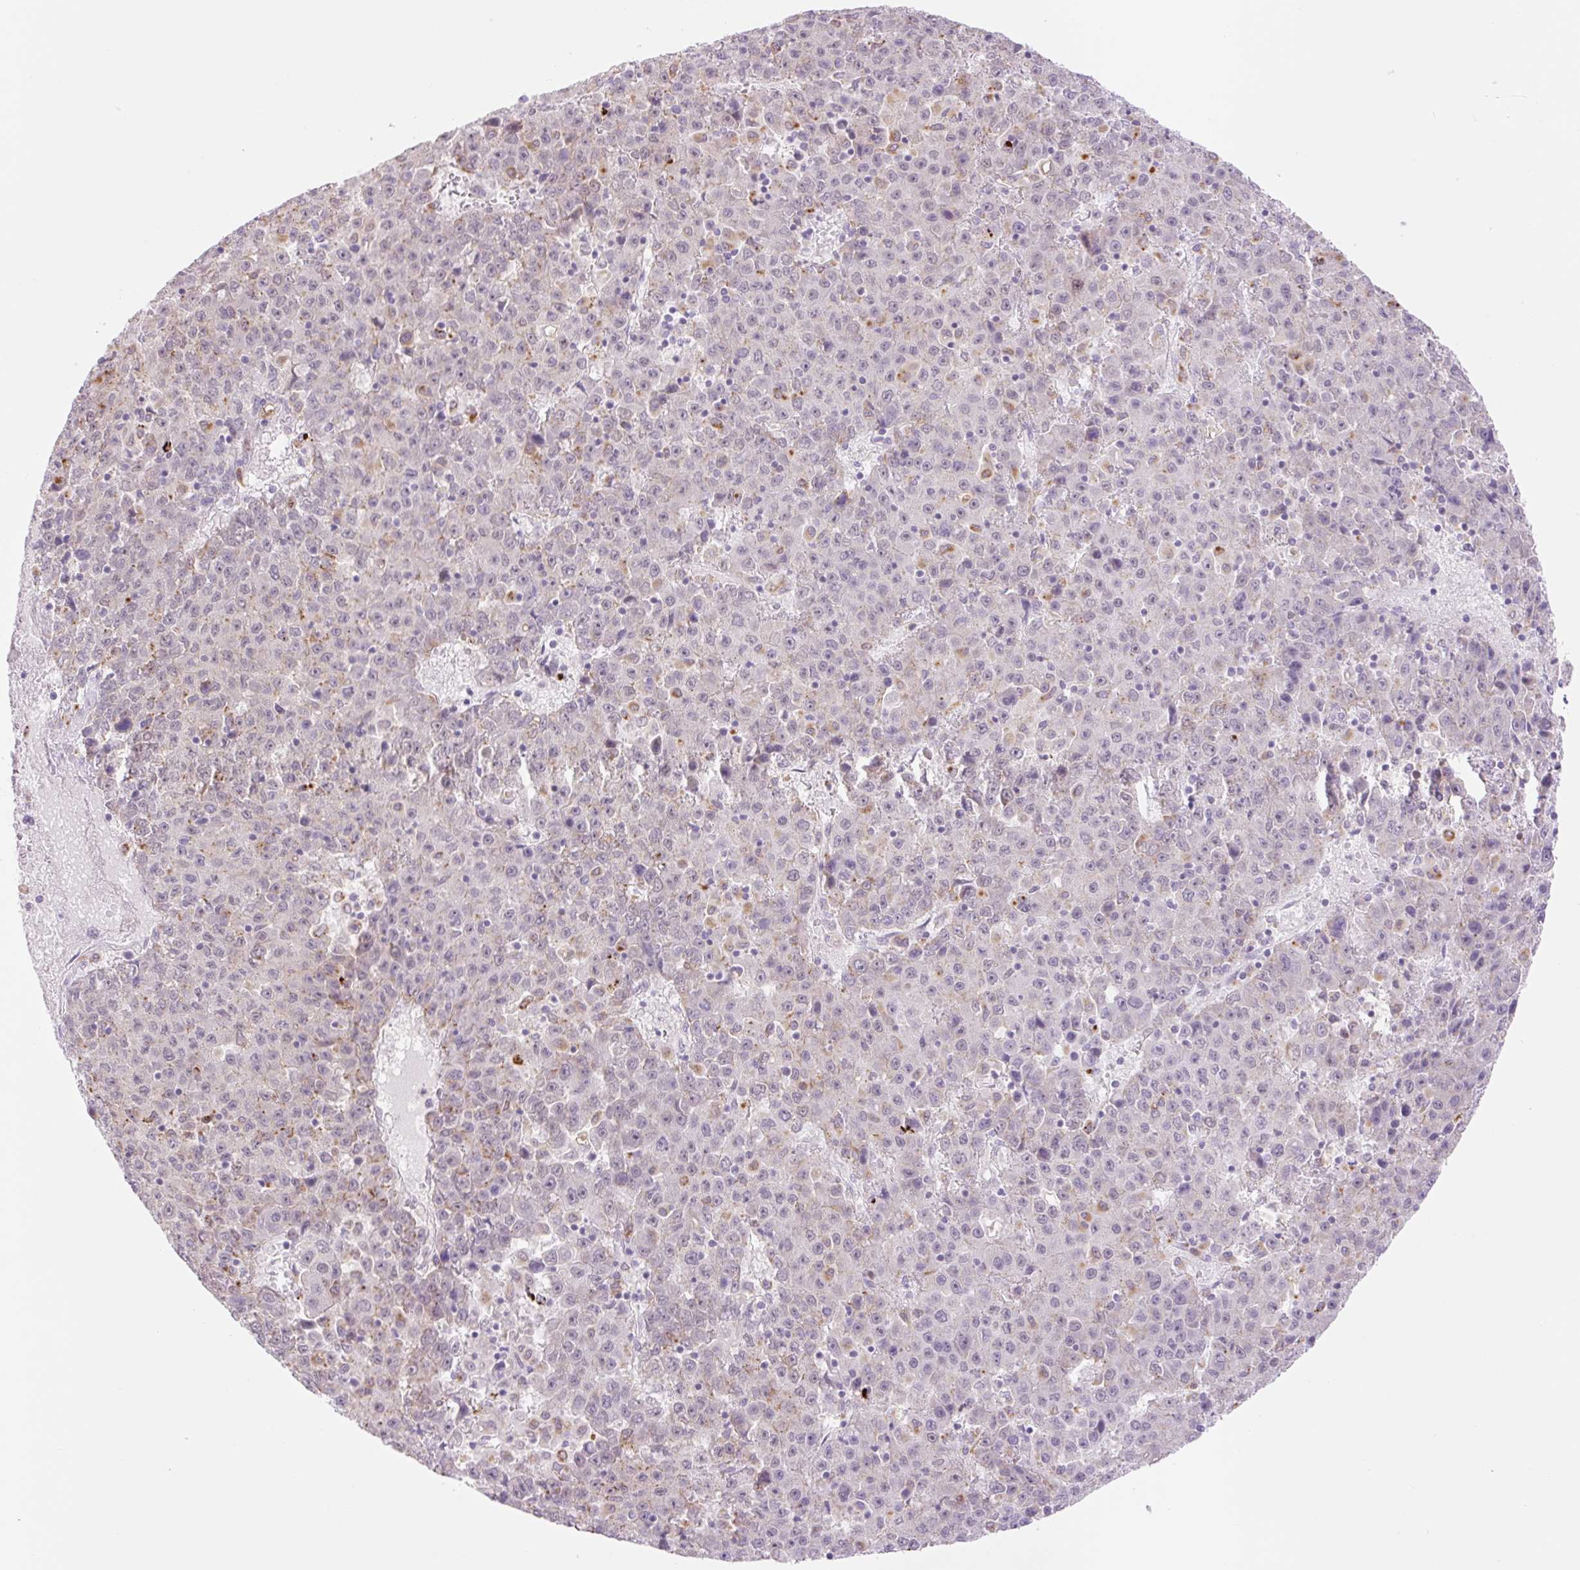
{"staining": {"intensity": "moderate", "quantity": "25%-75%", "location": "cytoplasmic/membranous"}, "tissue": "liver cancer", "cell_type": "Tumor cells", "image_type": "cancer", "snomed": [{"axis": "morphology", "description": "Carcinoma, Hepatocellular, NOS"}, {"axis": "topography", "description": "Liver"}], "caption": "Liver hepatocellular carcinoma was stained to show a protein in brown. There is medium levels of moderate cytoplasmic/membranous expression in approximately 25%-75% of tumor cells. (Stains: DAB in brown, nuclei in blue, Microscopy: brightfield microscopy at high magnification).", "gene": "SPRYD4", "patient": {"sex": "female", "age": 53}}